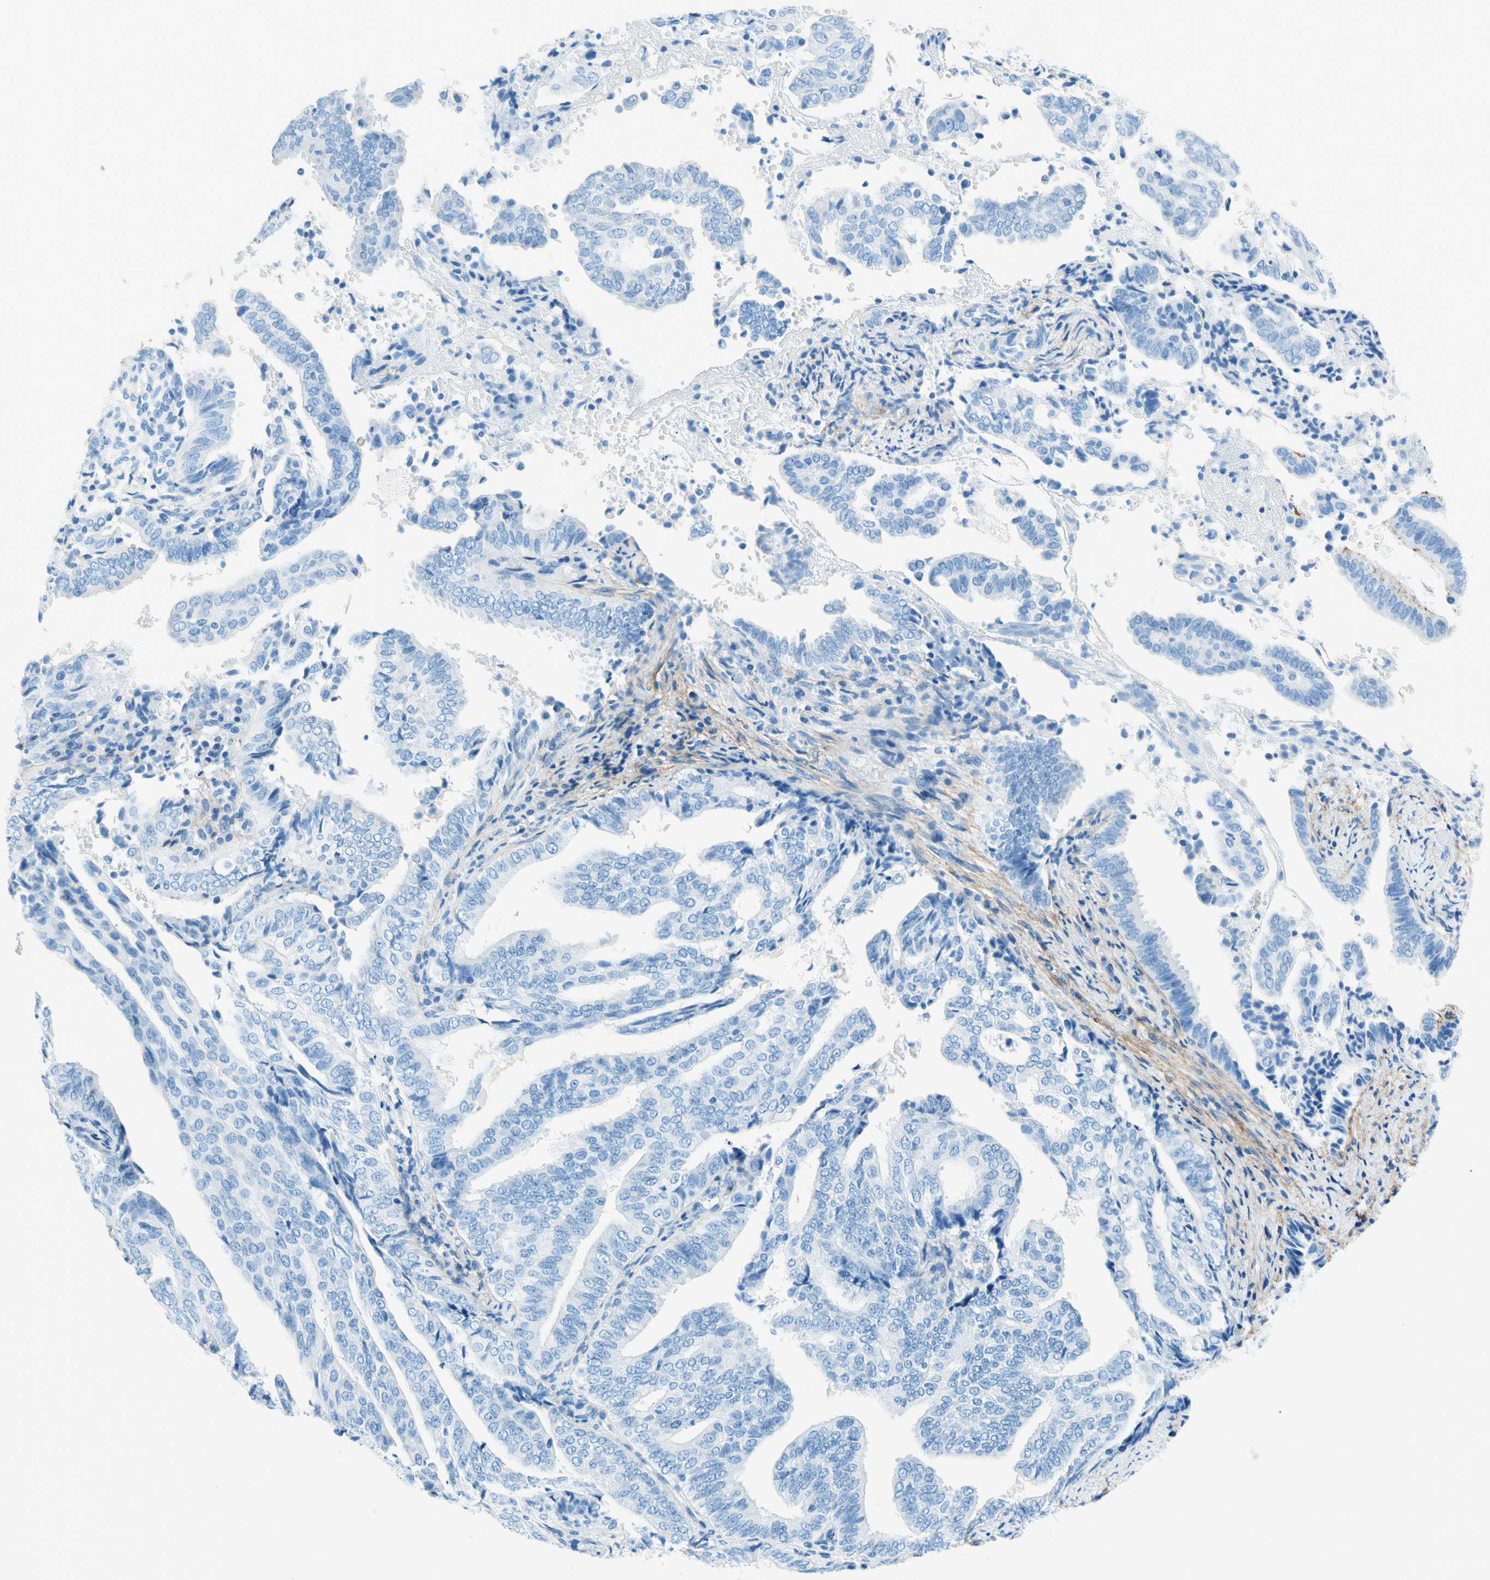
{"staining": {"intensity": "negative", "quantity": "none", "location": "none"}, "tissue": "endometrial cancer", "cell_type": "Tumor cells", "image_type": "cancer", "snomed": [{"axis": "morphology", "description": "Adenocarcinoma, NOS"}, {"axis": "topography", "description": "Endometrium"}], "caption": "A micrograph of endometrial cancer (adenocarcinoma) stained for a protein exhibits no brown staining in tumor cells.", "gene": "MFAP5", "patient": {"sex": "female", "age": 58}}